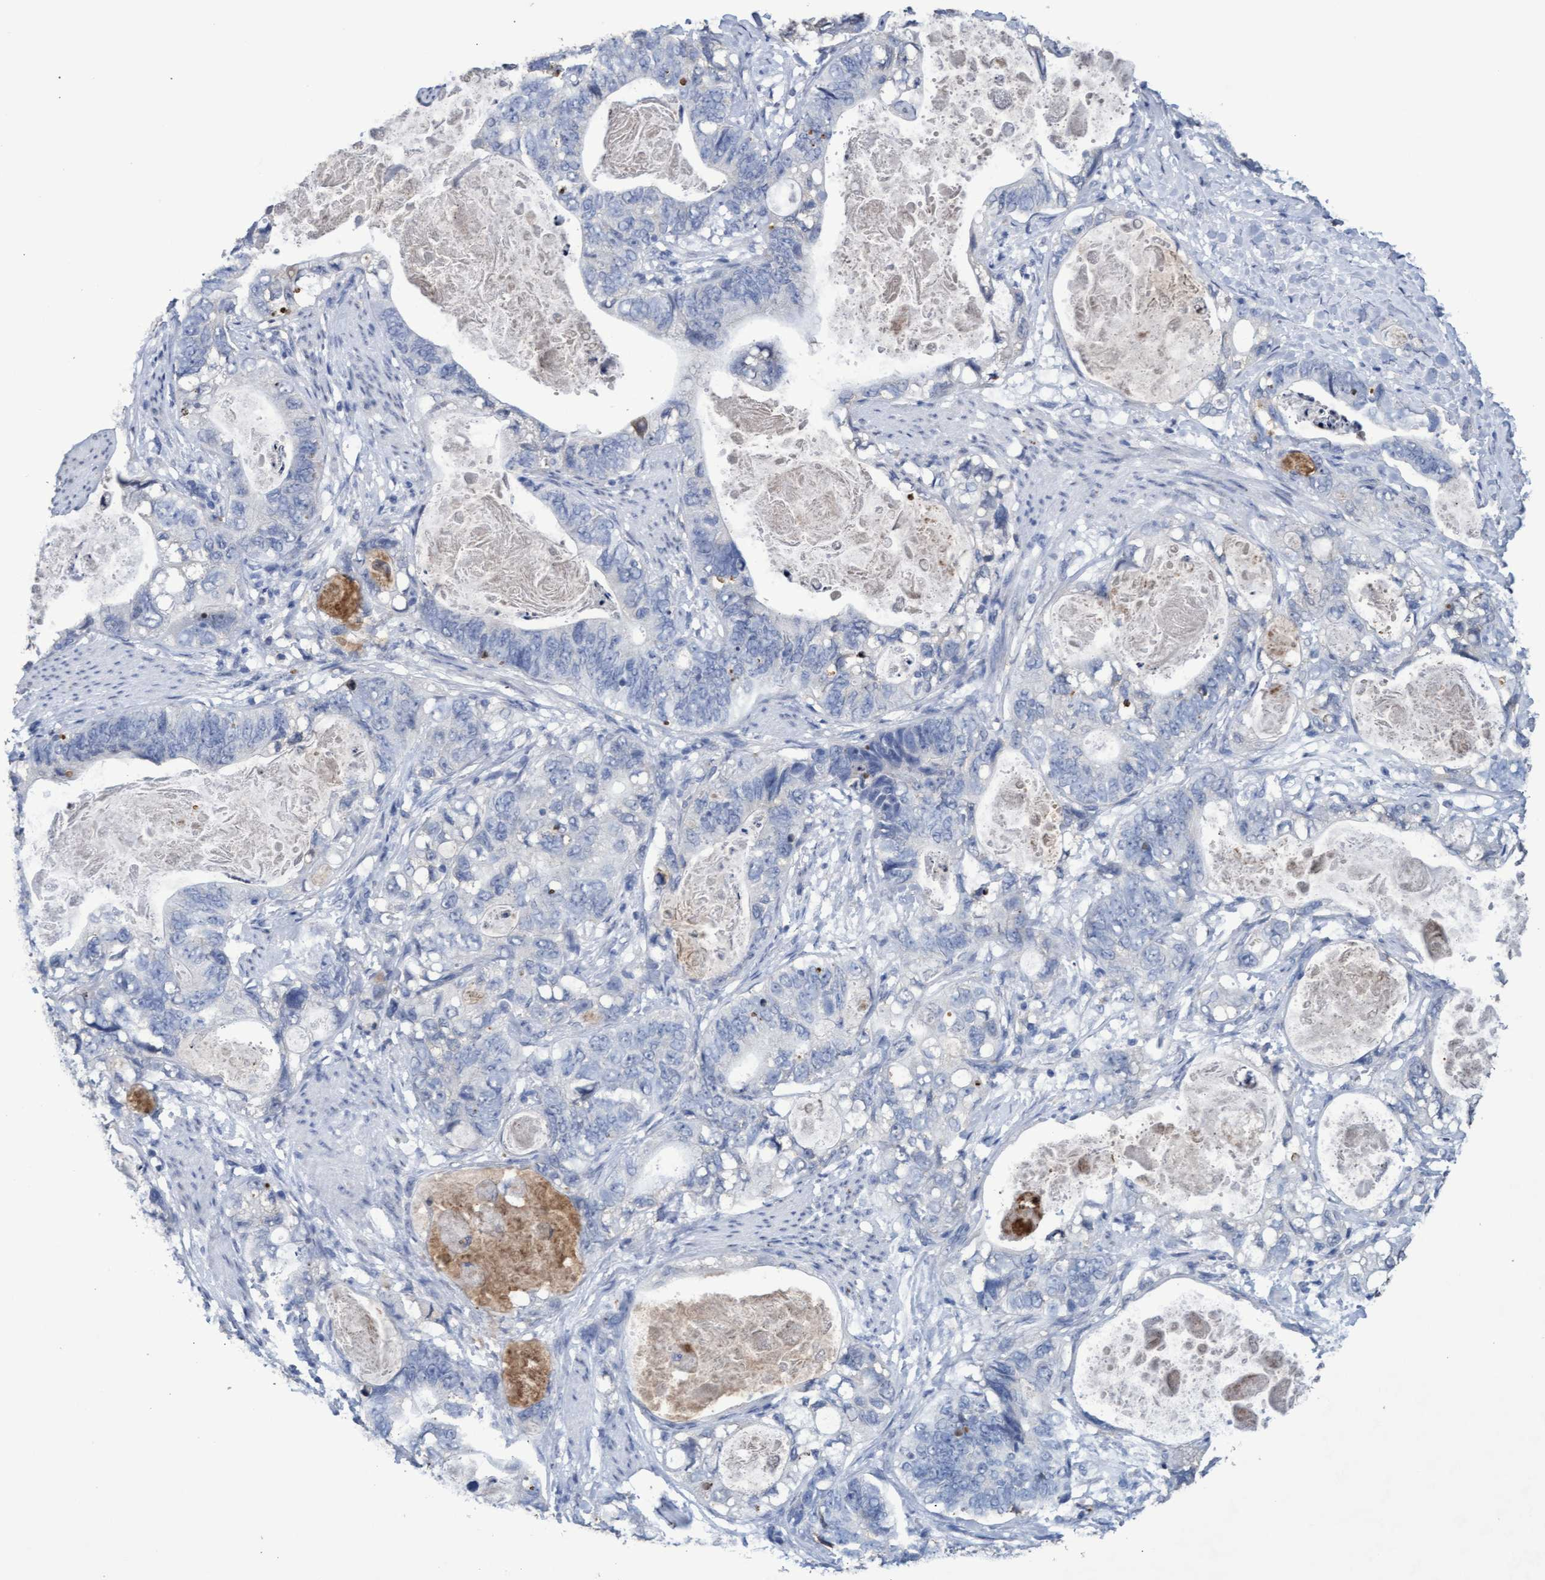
{"staining": {"intensity": "negative", "quantity": "none", "location": "none"}, "tissue": "stomach cancer", "cell_type": "Tumor cells", "image_type": "cancer", "snomed": [{"axis": "morphology", "description": "Normal tissue, NOS"}, {"axis": "morphology", "description": "Adenocarcinoma, NOS"}, {"axis": "topography", "description": "Stomach"}], "caption": "Tumor cells show no significant positivity in adenocarcinoma (stomach).", "gene": "GPR39", "patient": {"sex": "female", "age": 89}}